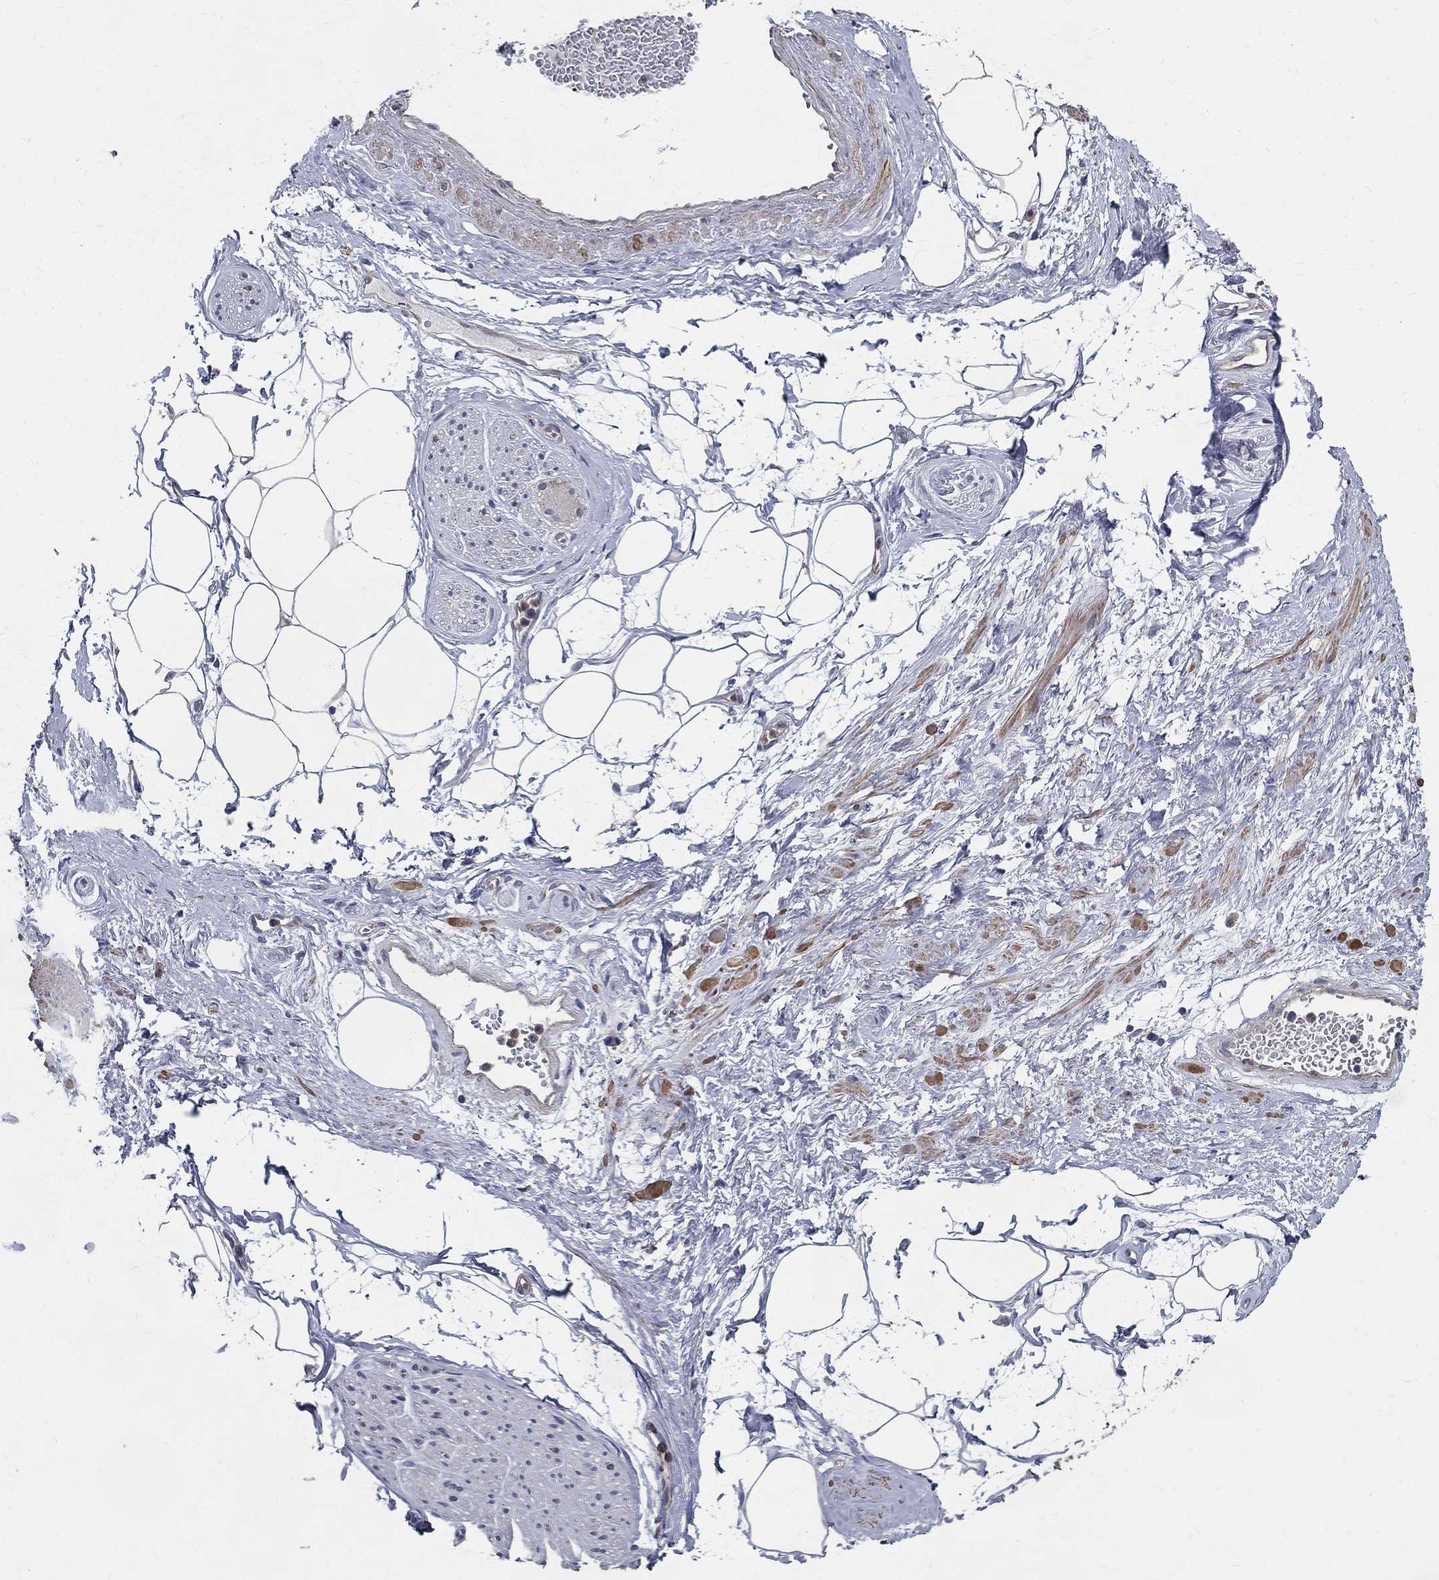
{"staining": {"intensity": "negative", "quantity": "none", "location": "none"}, "tissue": "adipose tissue", "cell_type": "Adipocytes", "image_type": "normal", "snomed": [{"axis": "morphology", "description": "Normal tissue, NOS"}, {"axis": "topography", "description": "Prostate"}, {"axis": "topography", "description": "Peripheral nerve tissue"}], "caption": "A photomicrograph of human adipose tissue is negative for staining in adipocytes. Brightfield microscopy of immunohistochemistry (IHC) stained with DAB (3,3'-diaminobenzidine) (brown) and hematoxylin (blue), captured at high magnification.", "gene": "SERPINB2", "patient": {"sex": "male", "age": 57}}